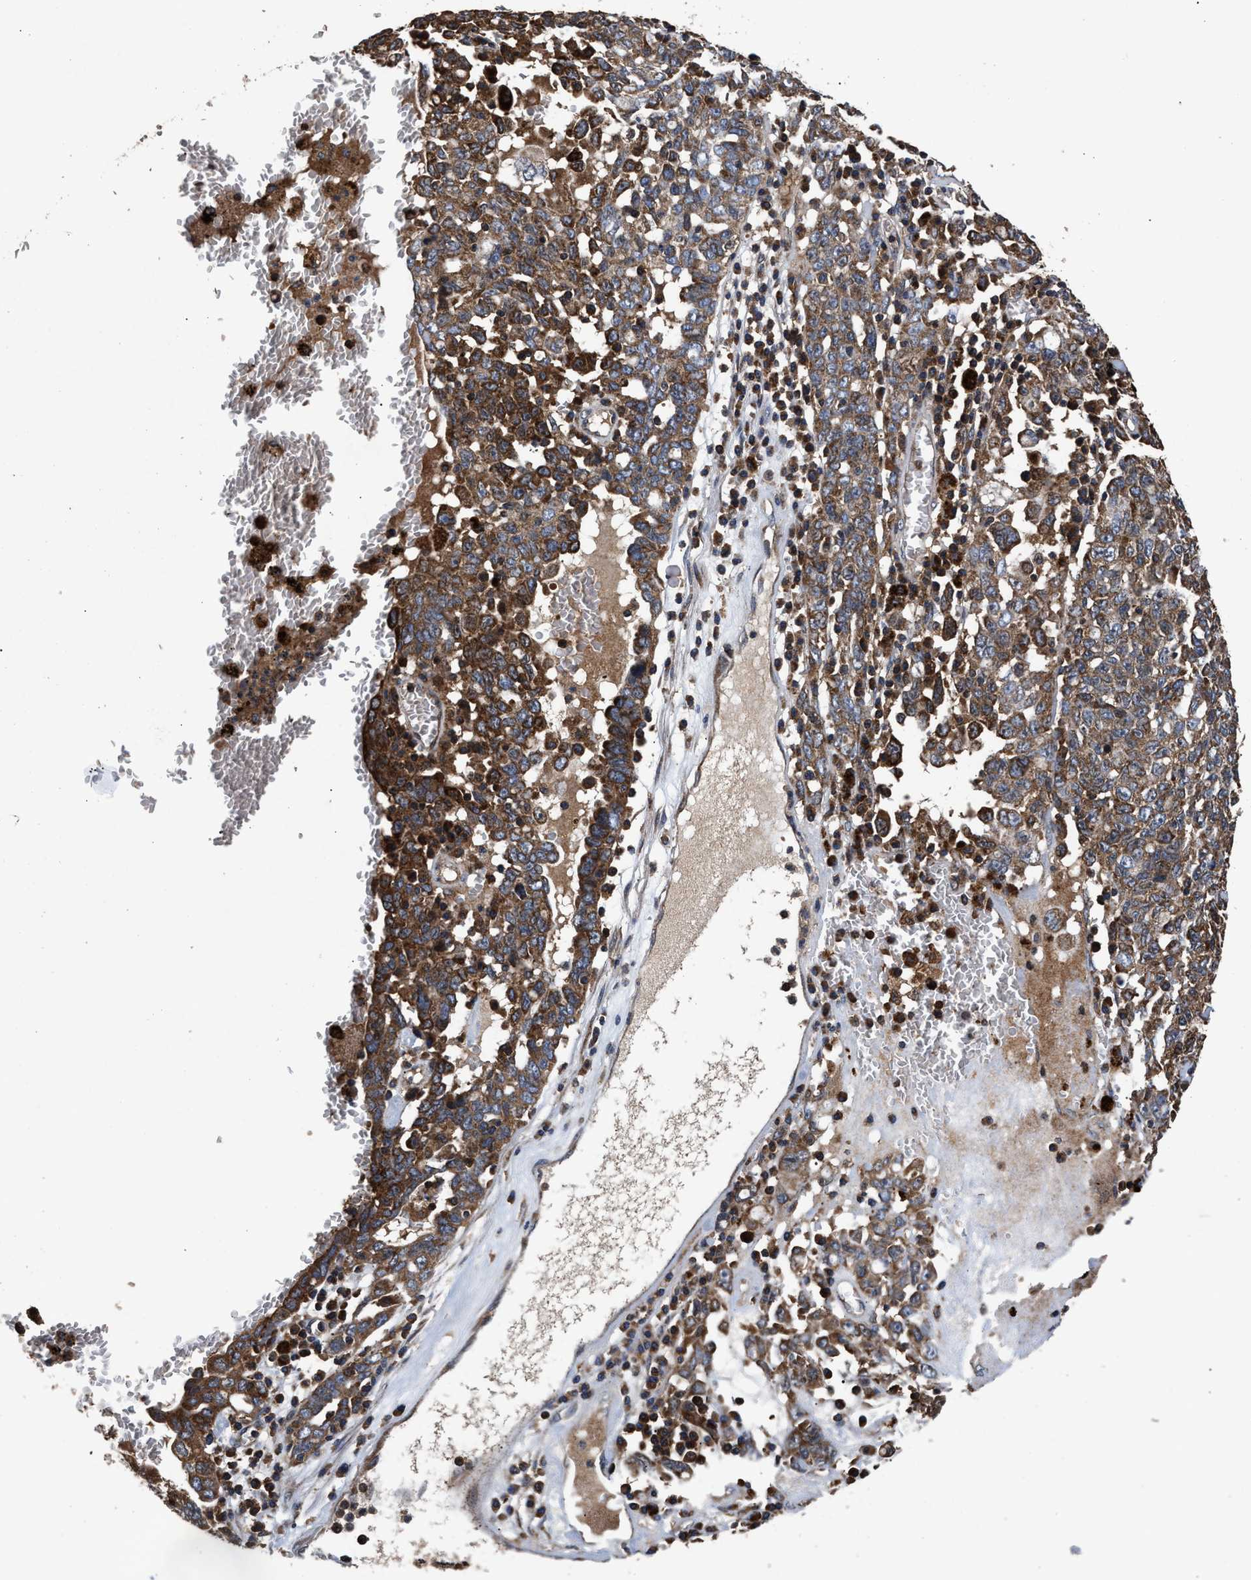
{"staining": {"intensity": "moderate", "quantity": ">75%", "location": "cytoplasmic/membranous"}, "tissue": "ovarian cancer", "cell_type": "Tumor cells", "image_type": "cancer", "snomed": [{"axis": "morphology", "description": "Carcinoma, endometroid"}, {"axis": "topography", "description": "Ovary"}], "caption": "Human endometroid carcinoma (ovarian) stained with a protein marker exhibits moderate staining in tumor cells.", "gene": "NFKB2", "patient": {"sex": "female", "age": 62}}